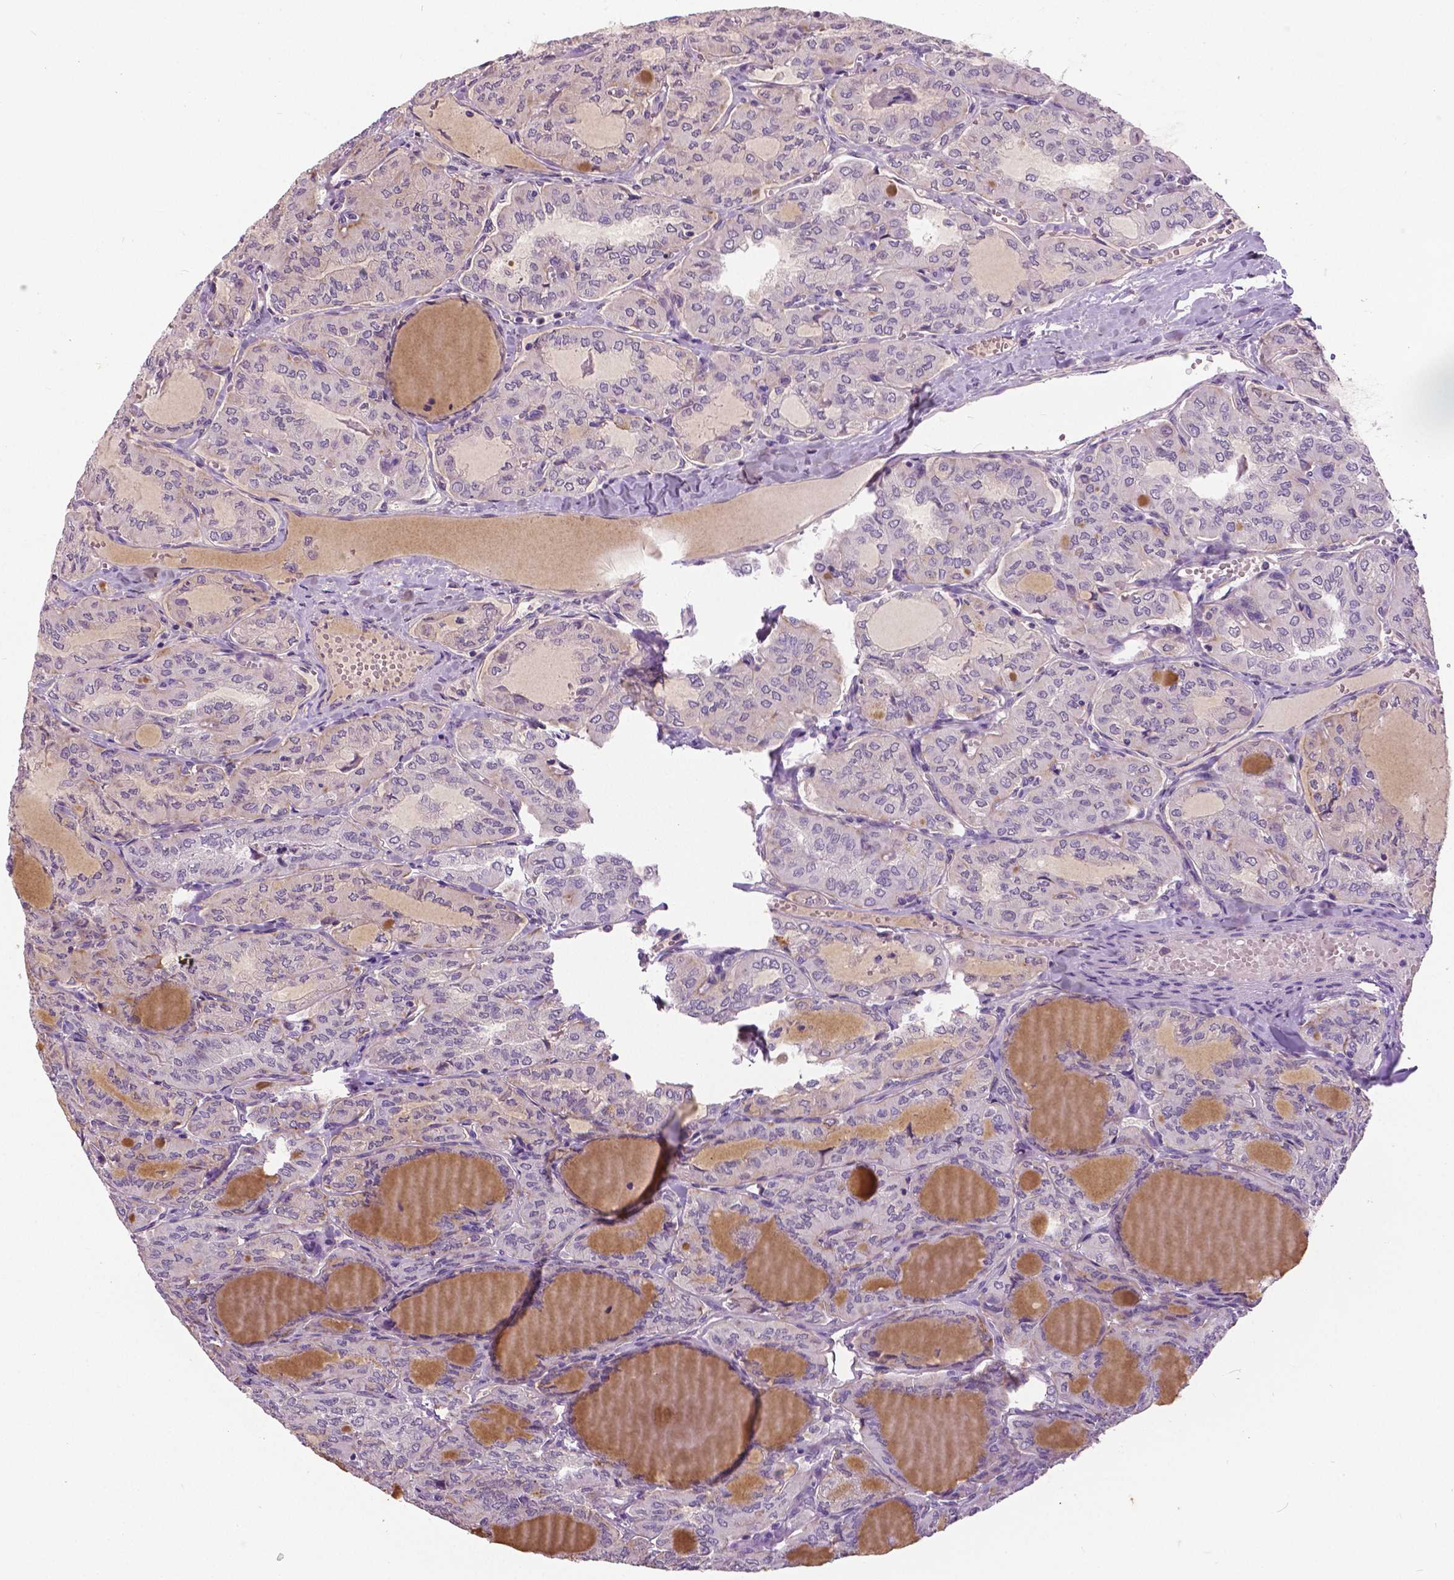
{"staining": {"intensity": "negative", "quantity": "none", "location": "none"}, "tissue": "thyroid cancer", "cell_type": "Tumor cells", "image_type": "cancer", "snomed": [{"axis": "morphology", "description": "Papillary adenocarcinoma, NOS"}, {"axis": "topography", "description": "Thyroid gland"}], "caption": "Tumor cells show no significant positivity in papillary adenocarcinoma (thyroid).", "gene": "FOXA1", "patient": {"sex": "male", "age": 20}}